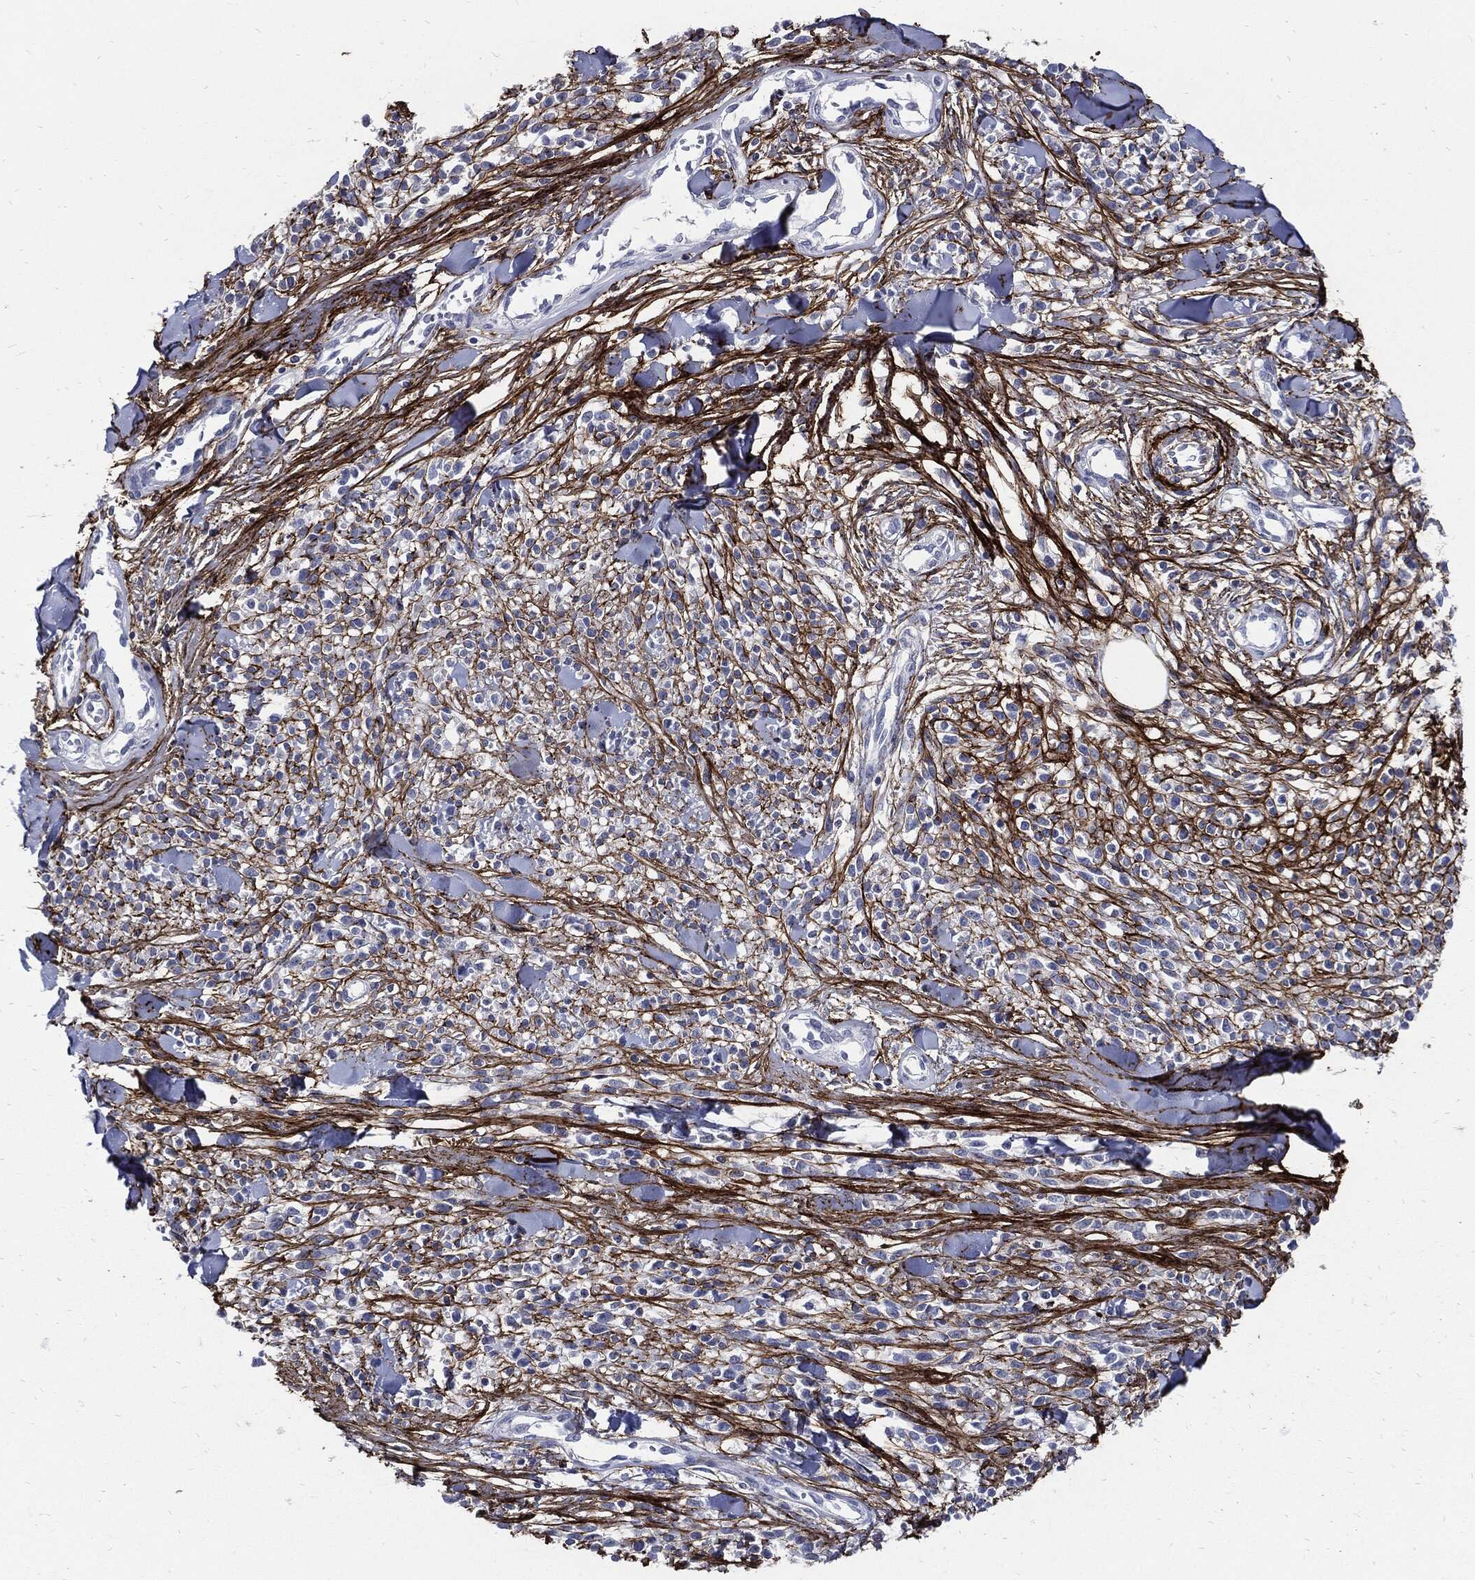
{"staining": {"intensity": "negative", "quantity": "none", "location": "none"}, "tissue": "melanoma", "cell_type": "Tumor cells", "image_type": "cancer", "snomed": [{"axis": "morphology", "description": "Malignant melanoma, NOS"}, {"axis": "topography", "description": "Skin"}, {"axis": "topography", "description": "Skin of trunk"}], "caption": "High power microscopy micrograph of an immunohistochemistry (IHC) photomicrograph of malignant melanoma, revealing no significant staining in tumor cells.", "gene": "FBN1", "patient": {"sex": "male", "age": 74}}